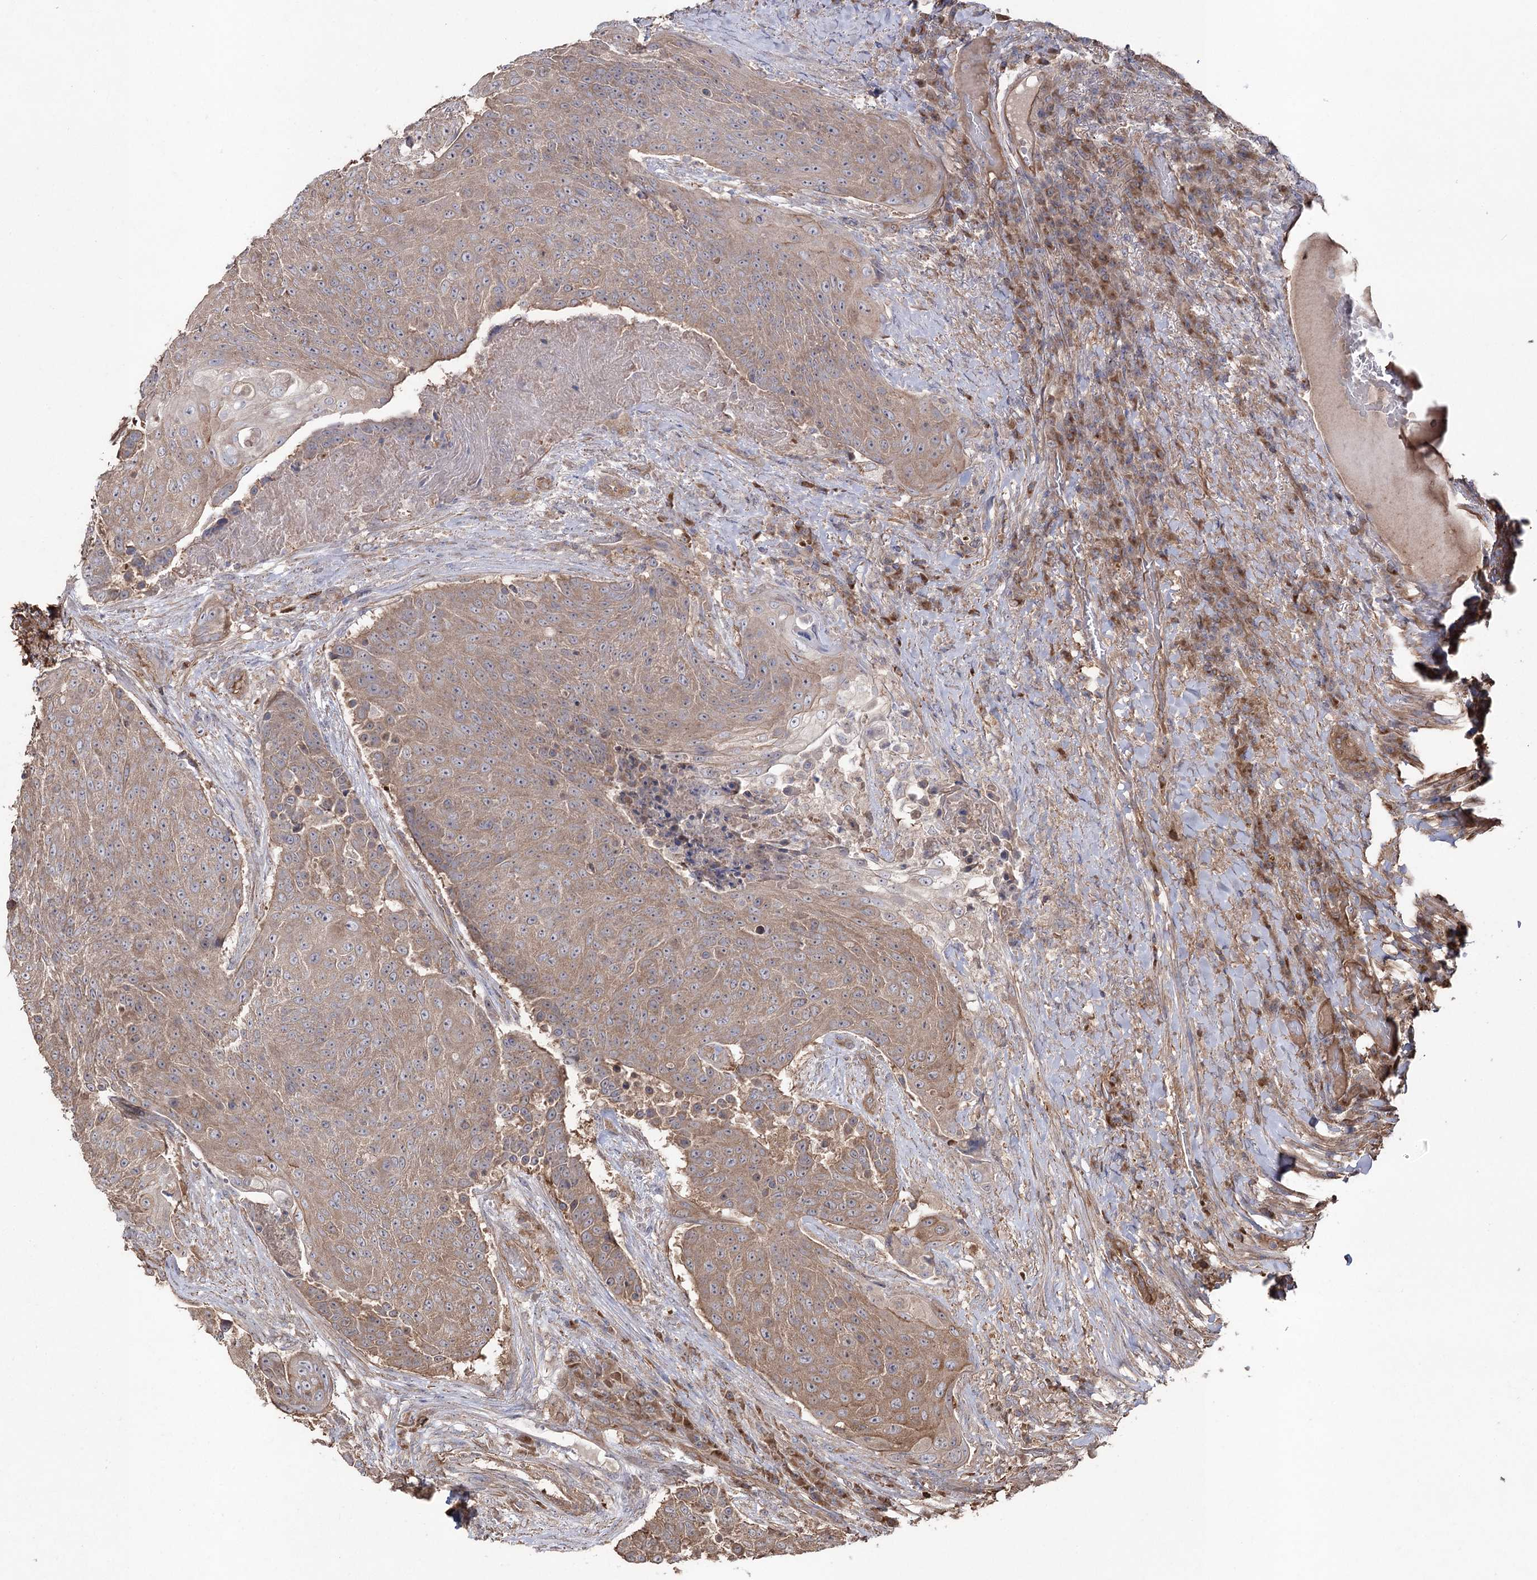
{"staining": {"intensity": "weak", "quantity": ">75%", "location": "cytoplasmic/membranous"}, "tissue": "urothelial cancer", "cell_type": "Tumor cells", "image_type": "cancer", "snomed": [{"axis": "morphology", "description": "Urothelial carcinoma, High grade"}, {"axis": "topography", "description": "Urinary bladder"}], "caption": "Immunohistochemical staining of urothelial cancer reveals low levels of weak cytoplasmic/membranous protein positivity in about >75% of tumor cells. The staining was performed using DAB (3,3'-diaminobenzidine), with brown indicating positive protein expression. Nuclei are stained blue with hematoxylin.", "gene": "LARS2", "patient": {"sex": "female", "age": 63}}